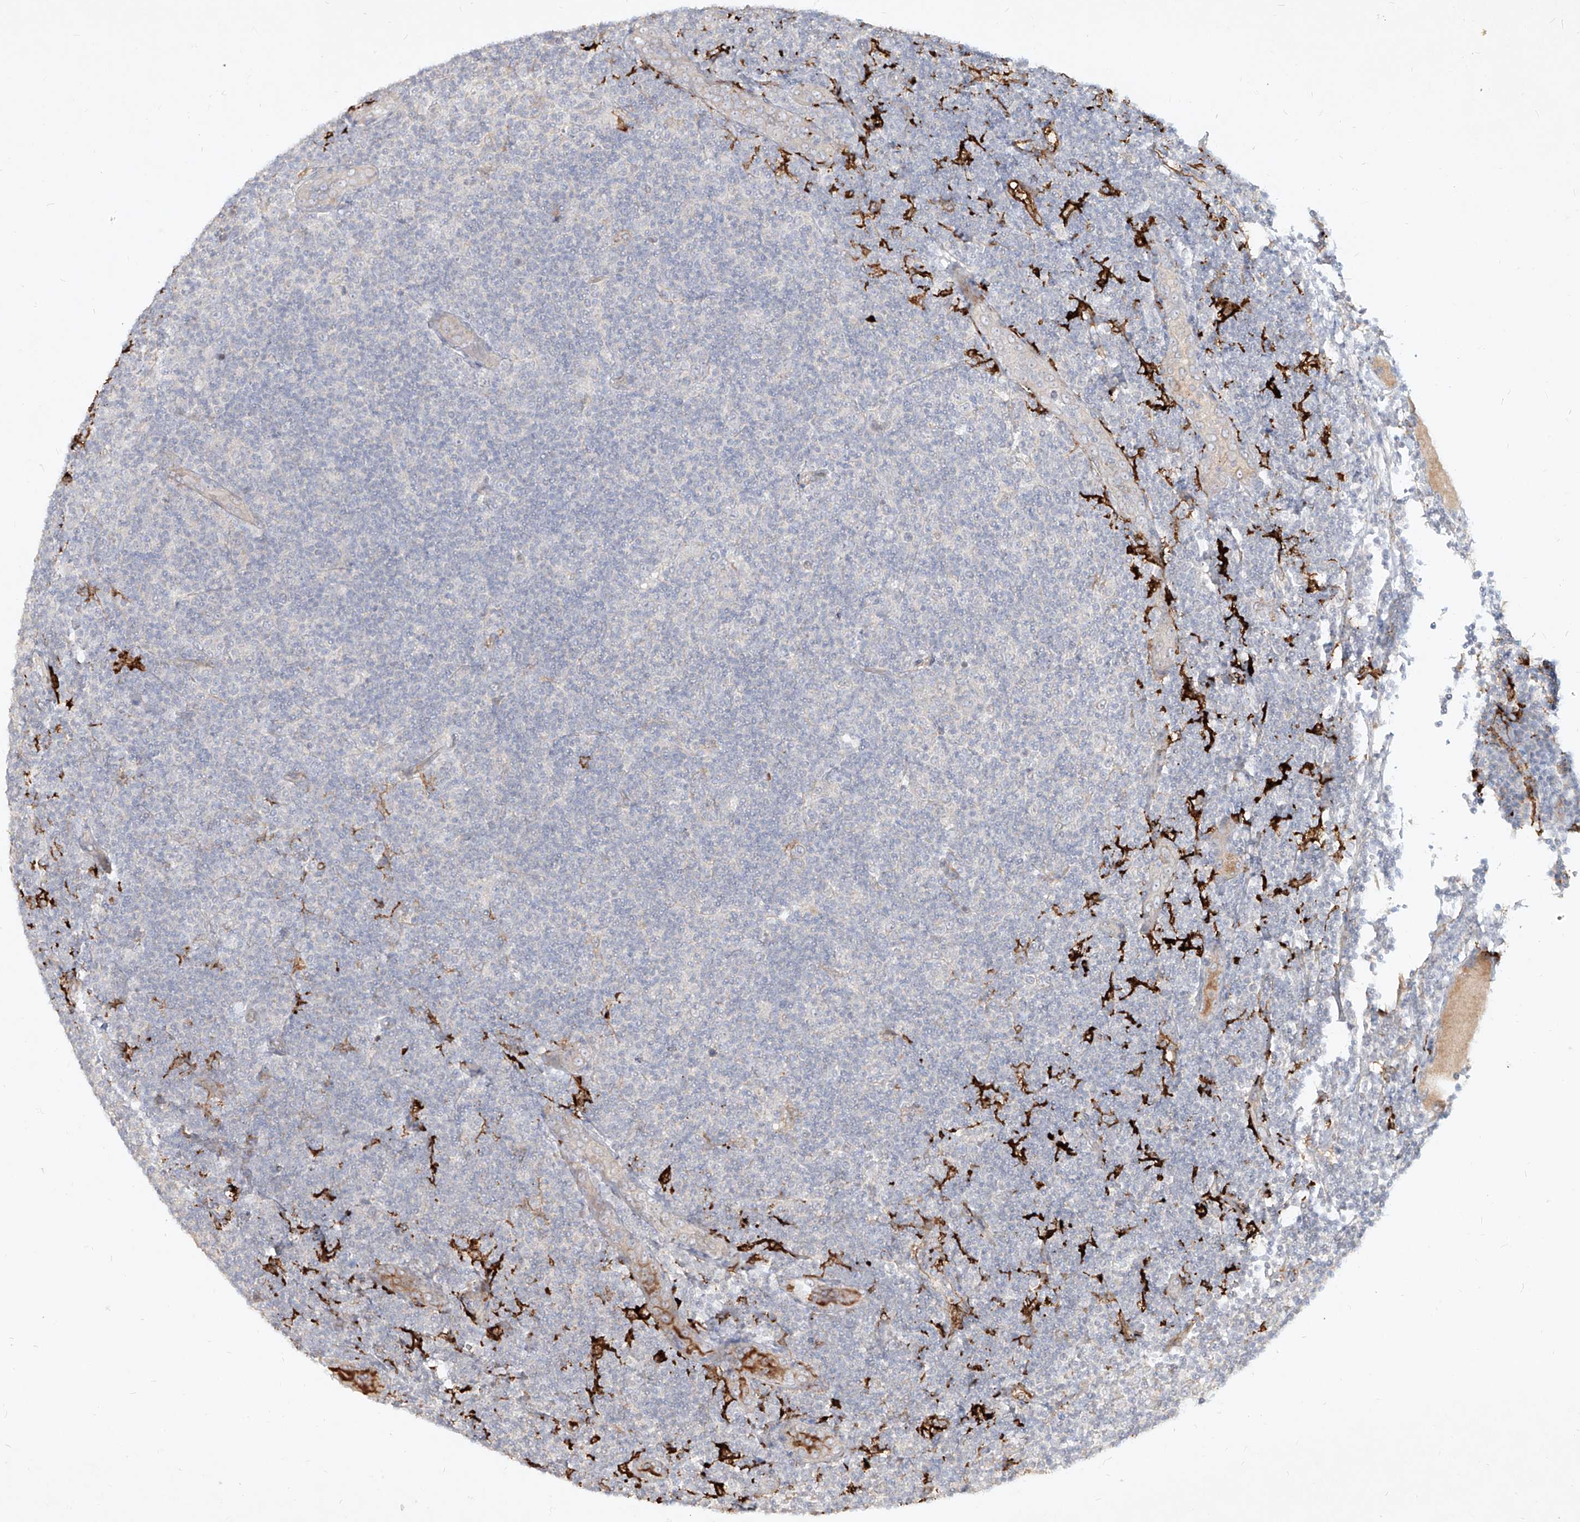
{"staining": {"intensity": "negative", "quantity": "none", "location": "none"}, "tissue": "lymphoma", "cell_type": "Tumor cells", "image_type": "cancer", "snomed": [{"axis": "morphology", "description": "Malignant lymphoma, non-Hodgkin's type, Low grade"}, {"axis": "topography", "description": "Lymph node"}], "caption": "IHC histopathology image of human malignant lymphoma, non-Hodgkin's type (low-grade) stained for a protein (brown), which shows no expression in tumor cells. The staining was performed using DAB to visualize the protein expression in brown, while the nuclei were stained in blue with hematoxylin (Magnification: 20x).", "gene": "CD209", "patient": {"sex": "male", "age": 83}}